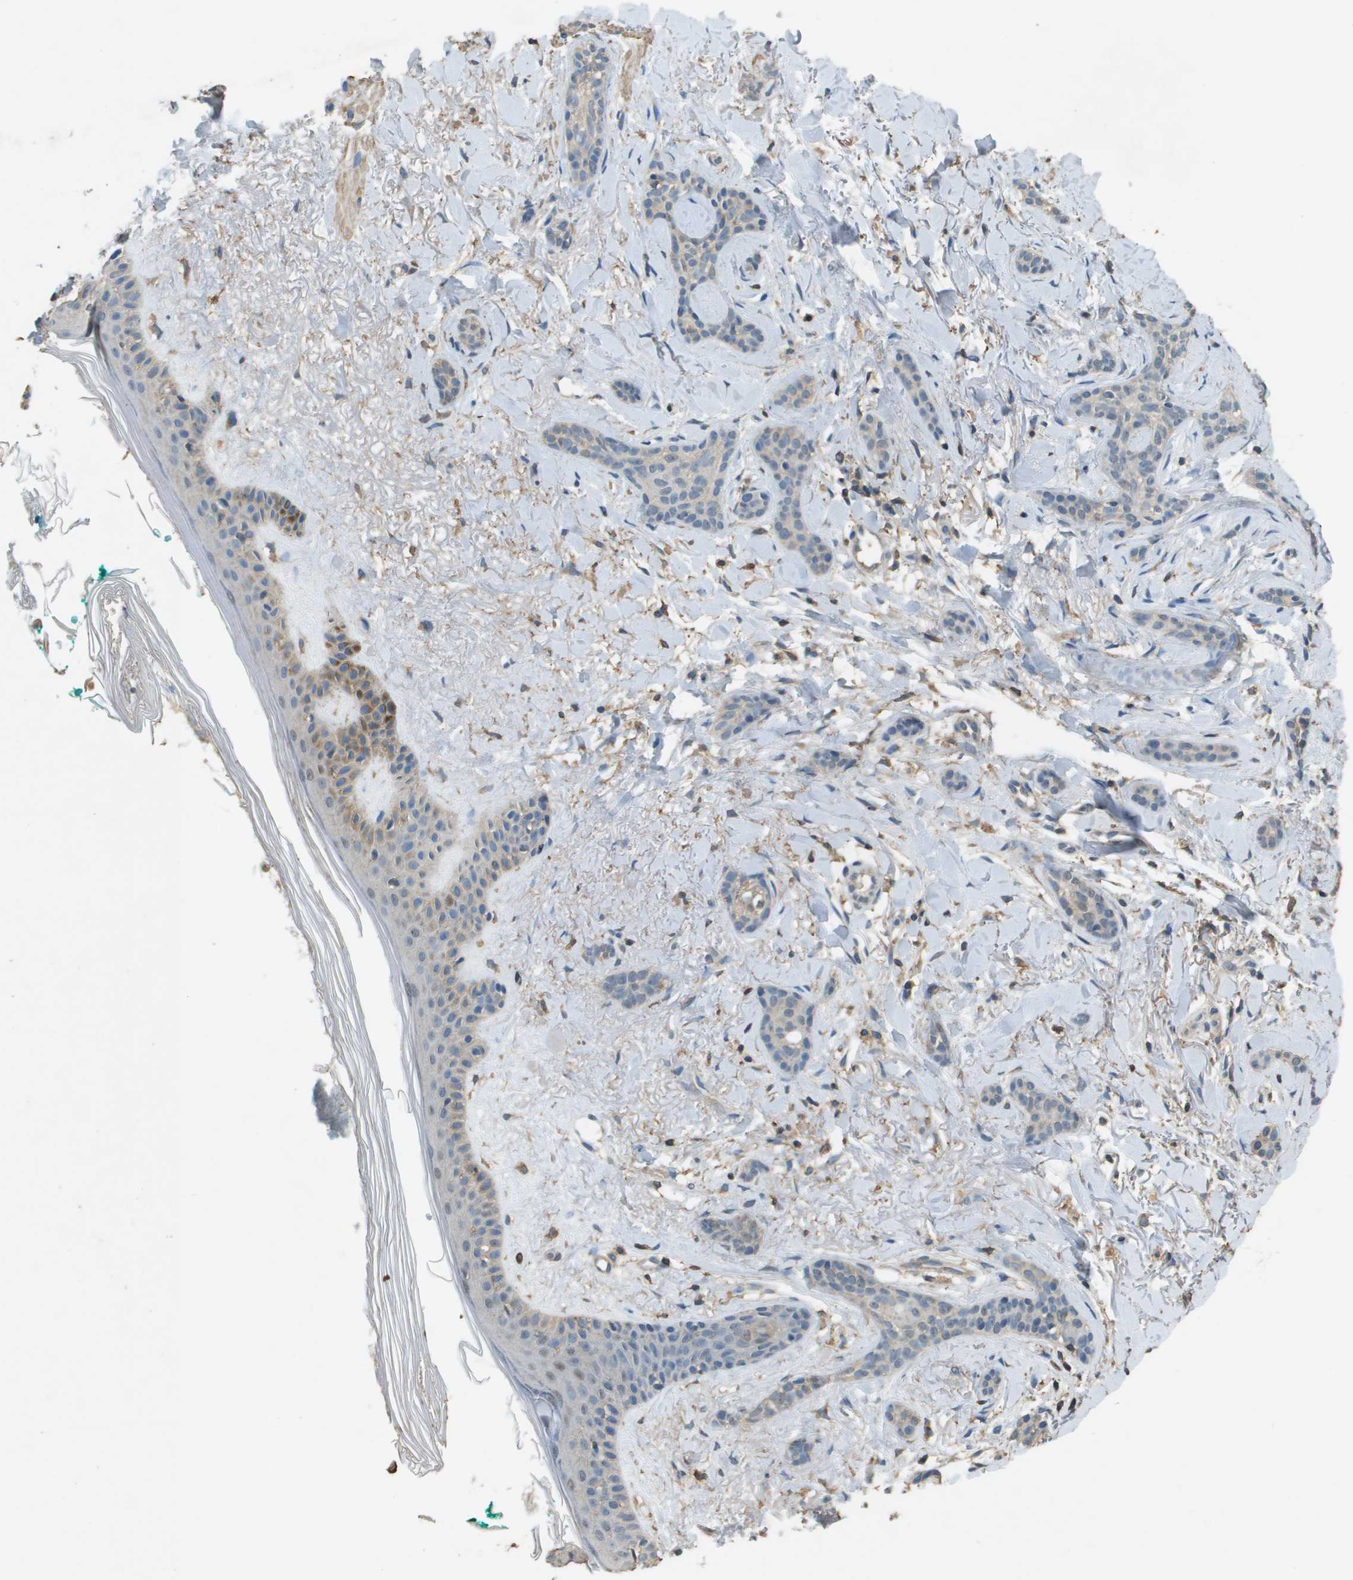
{"staining": {"intensity": "negative", "quantity": "none", "location": "none"}, "tissue": "skin cancer", "cell_type": "Tumor cells", "image_type": "cancer", "snomed": [{"axis": "morphology", "description": "Basal cell carcinoma"}, {"axis": "morphology", "description": "Adnexal tumor, benign"}, {"axis": "topography", "description": "Skin"}], "caption": "Tumor cells are negative for brown protein staining in skin cancer (basal cell carcinoma). The staining was performed using DAB (3,3'-diaminobenzidine) to visualize the protein expression in brown, while the nuclei were stained in blue with hematoxylin (Magnification: 20x).", "gene": "MS4A7", "patient": {"sex": "female", "age": 42}}